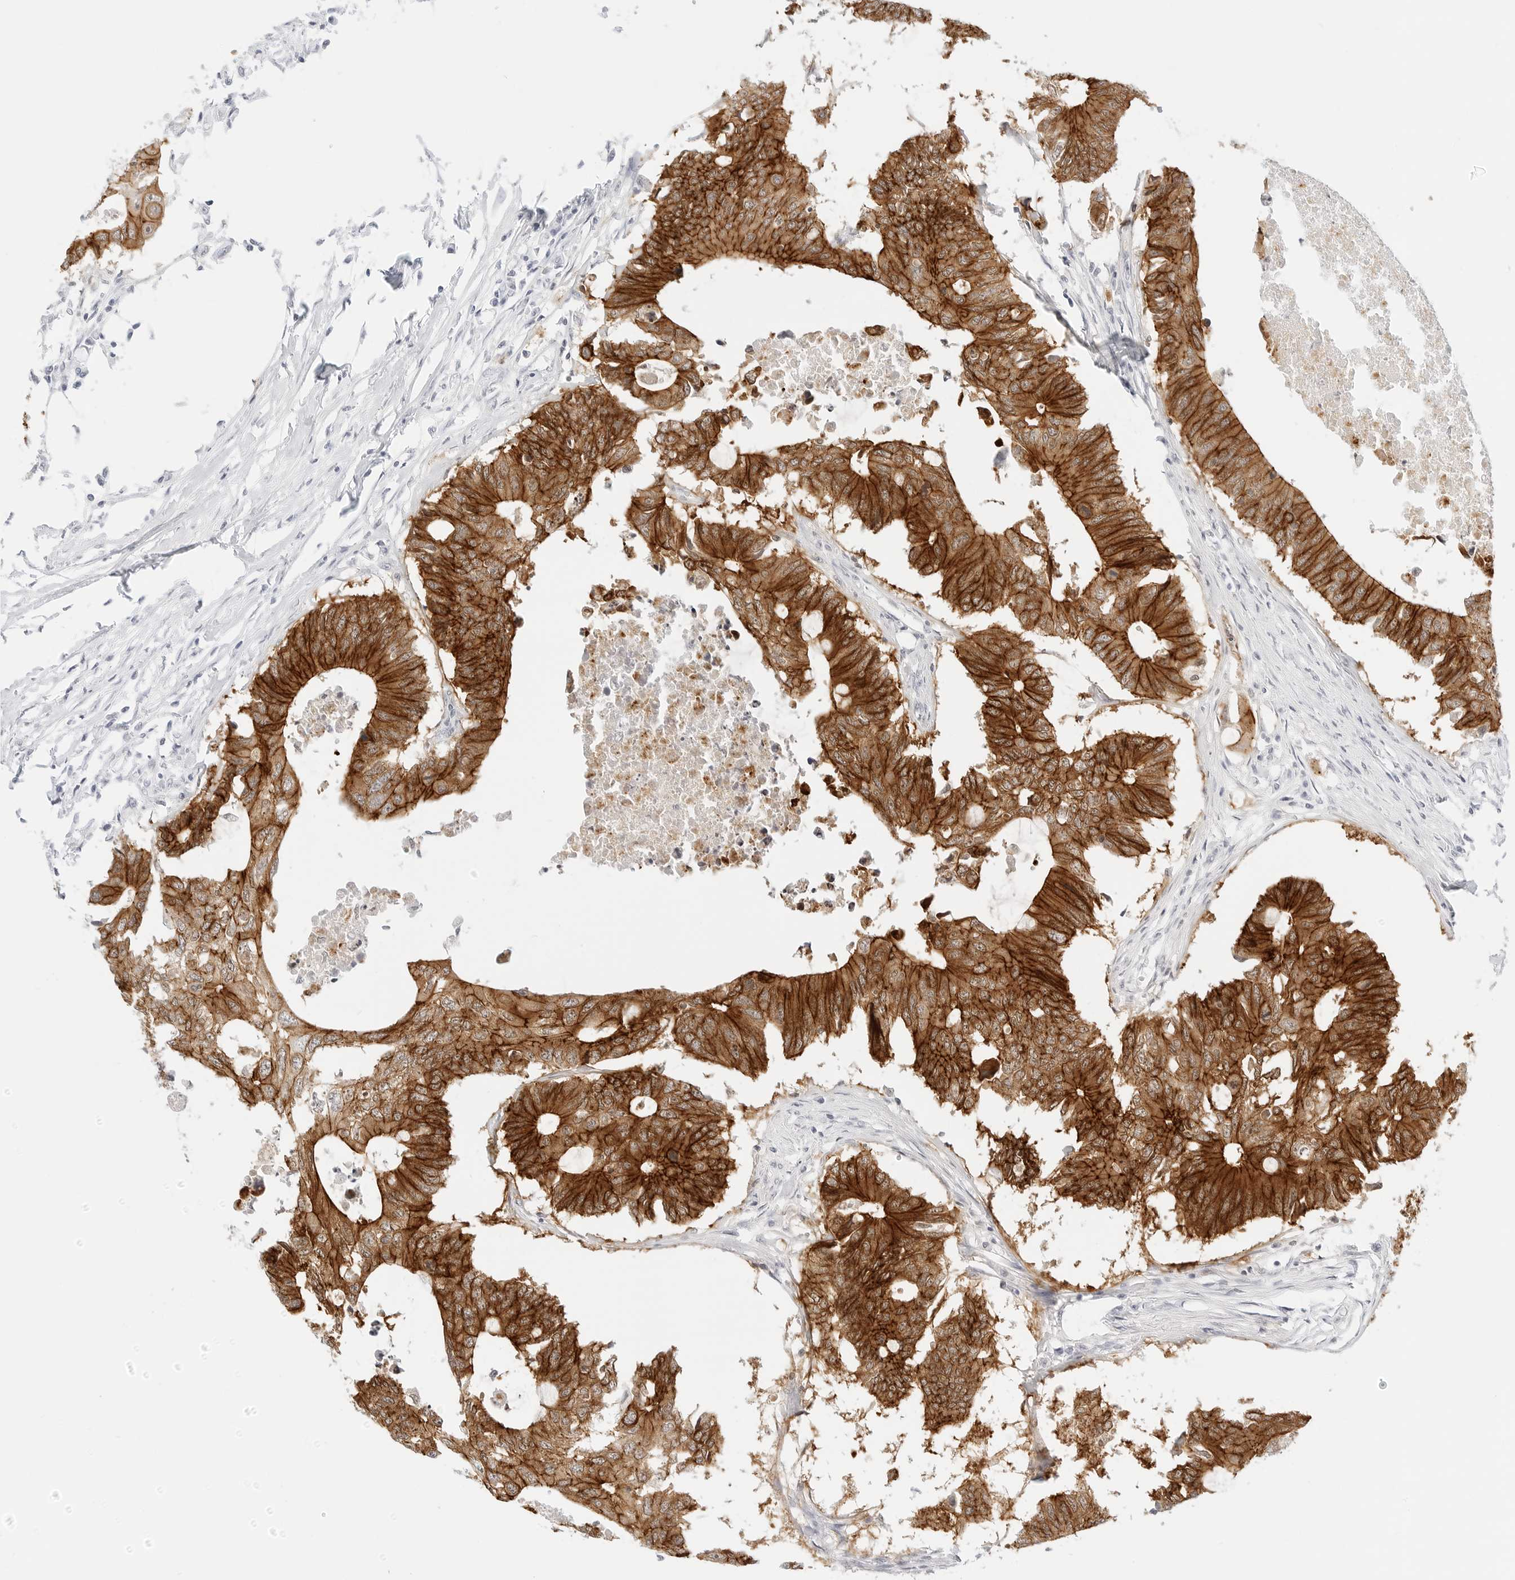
{"staining": {"intensity": "strong", "quantity": ">75%", "location": "cytoplasmic/membranous"}, "tissue": "colorectal cancer", "cell_type": "Tumor cells", "image_type": "cancer", "snomed": [{"axis": "morphology", "description": "Adenocarcinoma, NOS"}, {"axis": "topography", "description": "Colon"}], "caption": "A brown stain highlights strong cytoplasmic/membranous positivity of a protein in human adenocarcinoma (colorectal) tumor cells.", "gene": "CDH1", "patient": {"sex": "male", "age": 71}}